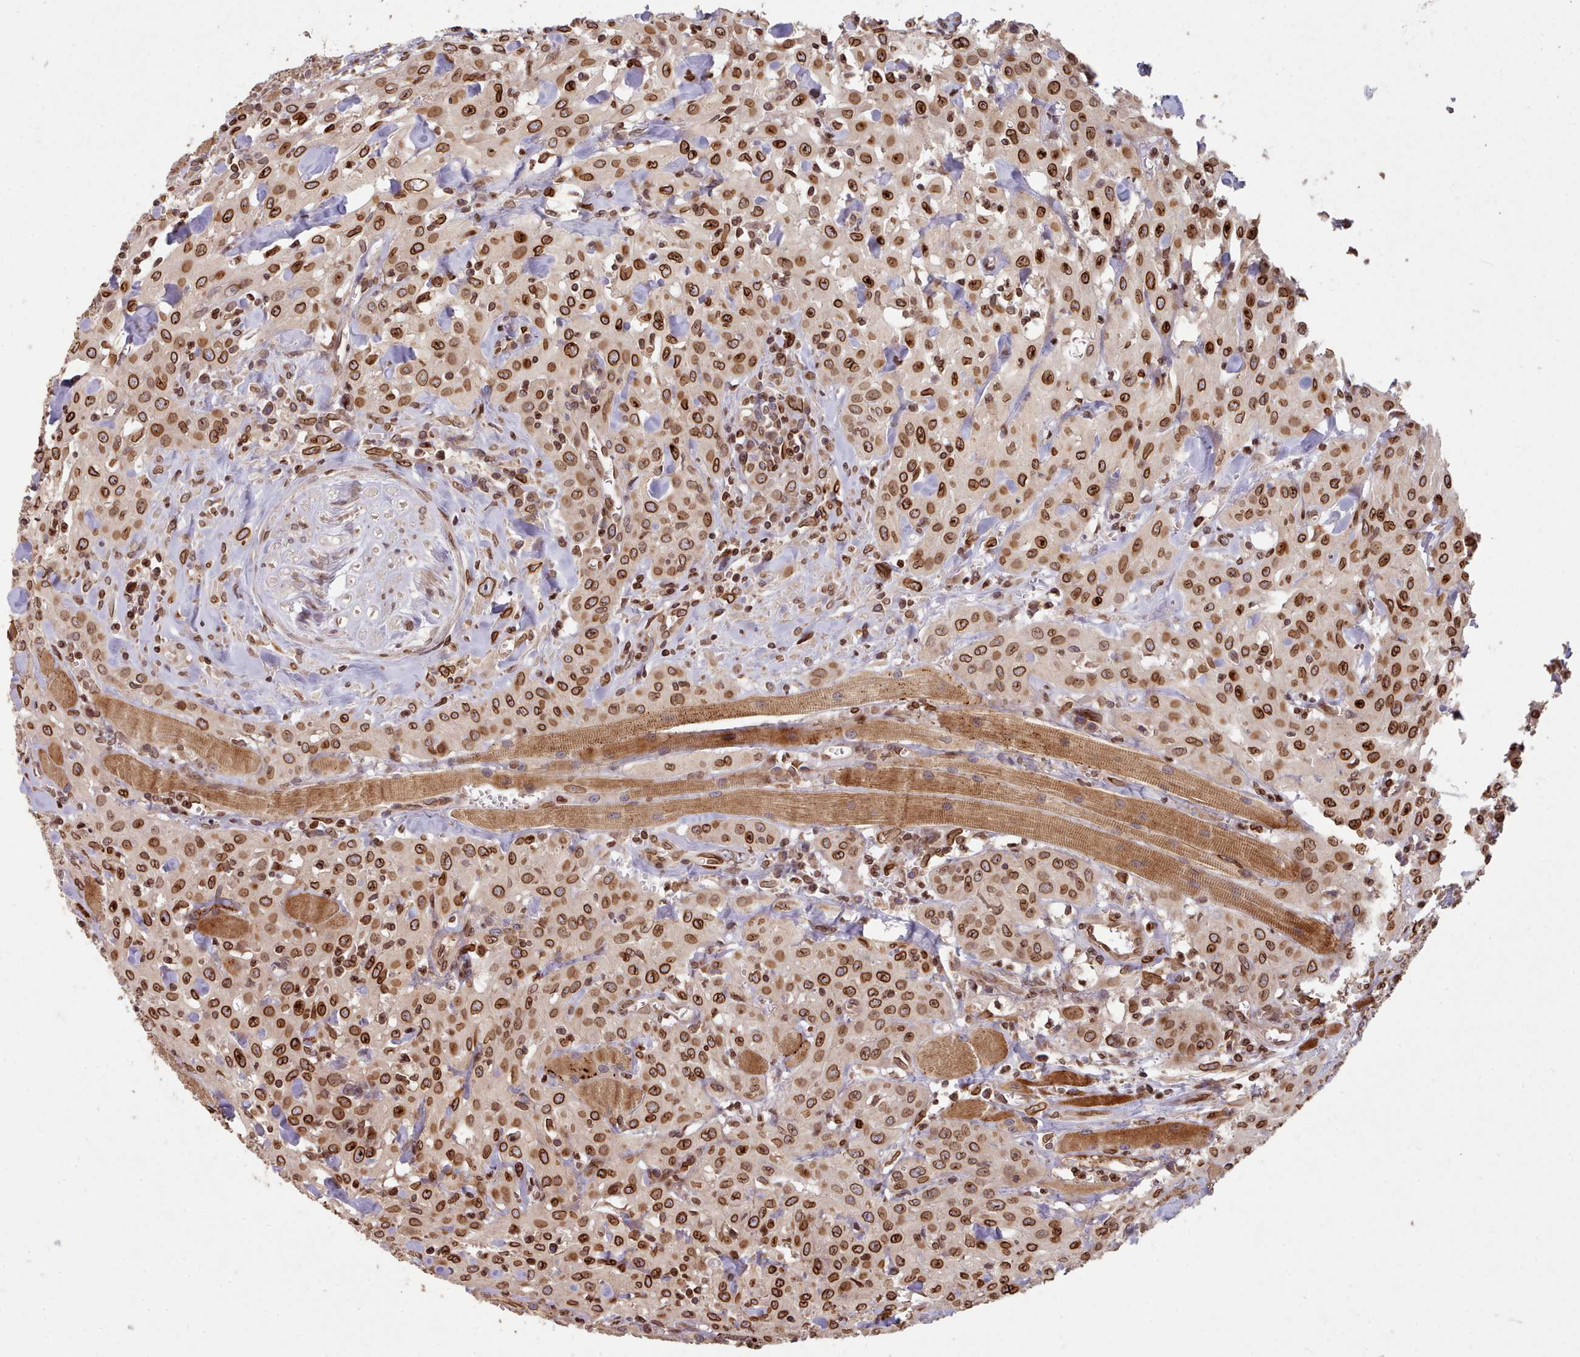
{"staining": {"intensity": "strong", "quantity": ">75%", "location": "cytoplasmic/membranous,nuclear"}, "tissue": "head and neck cancer", "cell_type": "Tumor cells", "image_type": "cancer", "snomed": [{"axis": "morphology", "description": "Squamous cell carcinoma, NOS"}, {"axis": "topography", "description": "Oral tissue"}, {"axis": "topography", "description": "Head-Neck"}], "caption": "Head and neck cancer (squamous cell carcinoma) stained with DAB IHC shows high levels of strong cytoplasmic/membranous and nuclear positivity in about >75% of tumor cells. Immunohistochemistry (ihc) stains the protein of interest in brown and the nuclei are stained blue.", "gene": "TOR1AIP1", "patient": {"sex": "female", "age": 70}}